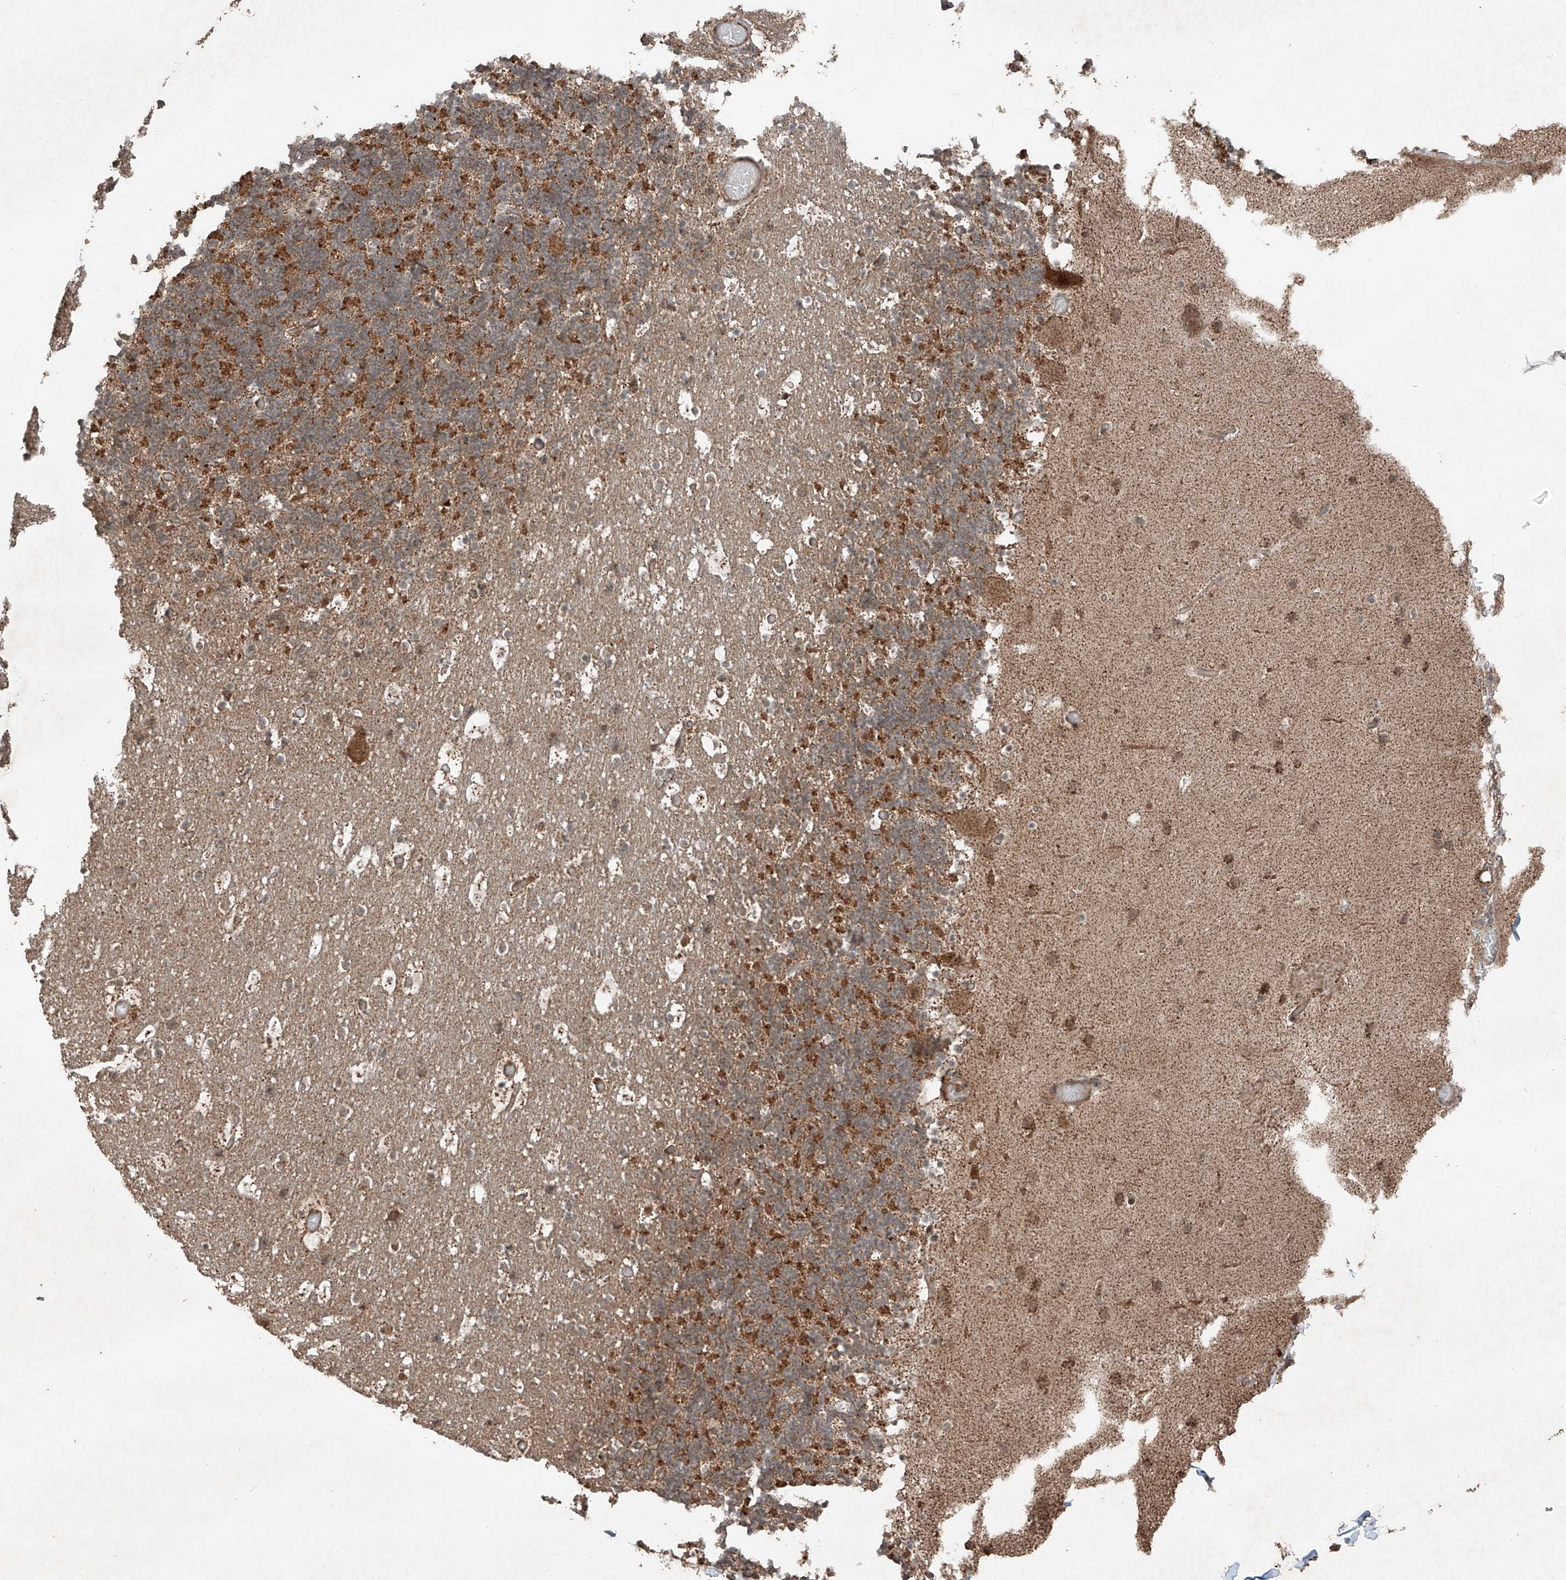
{"staining": {"intensity": "moderate", "quantity": "25%-75%", "location": "cytoplasmic/membranous"}, "tissue": "cerebellum", "cell_type": "Cells in granular layer", "image_type": "normal", "snomed": [{"axis": "morphology", "description": "Normal tissue, NOS"}, {"axis": "topography", "description": "Cerebellum"}], "caption": "DAB immunohistochemical staining of normal human cerebellum exhibits moderate cytoplasmic/membranous protein staining in approximately 25%-75% of cells in granular layer.", "gene": "ZNF620", "patient": {"sex": "male", "age": 57}}